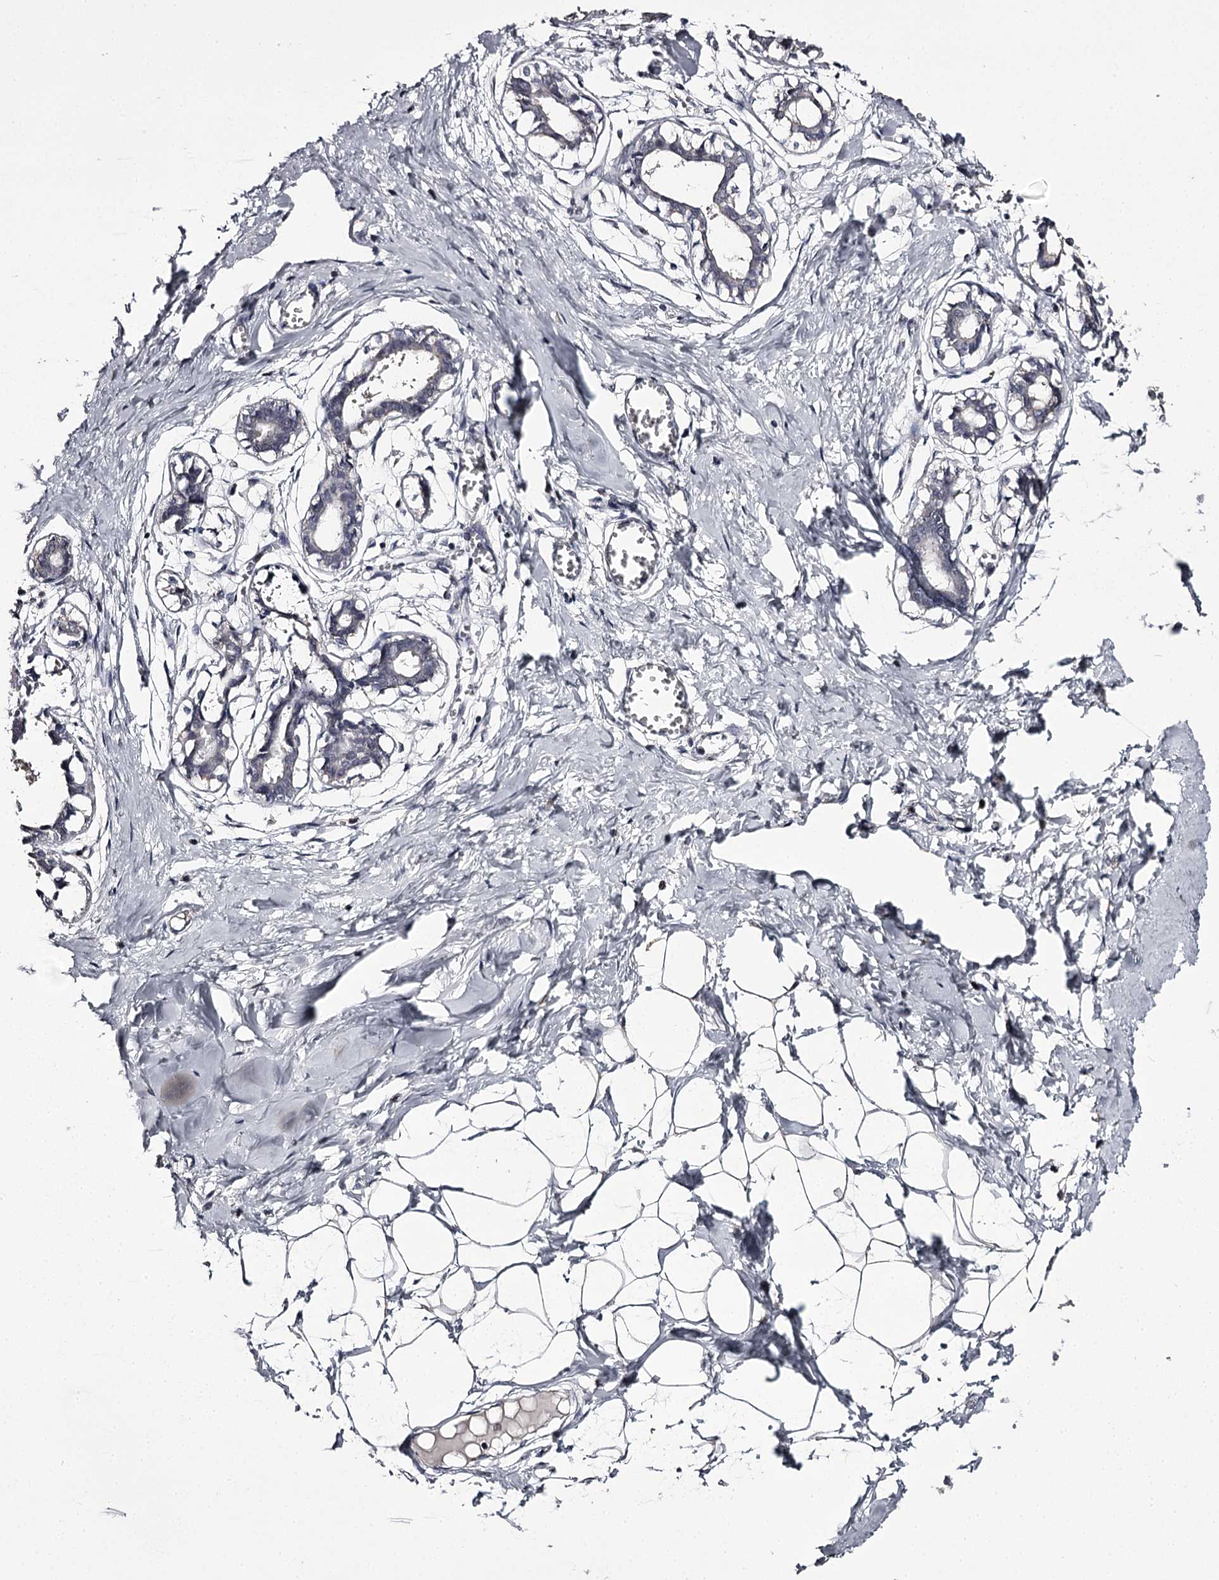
{"staining": {"intensity": "negative", "quantity": "none", "location": "none"}, "tissue": "breast", "cell_type": "Adipocytes", "image_type": "normal", "snomed": [{"axis": "morphology", "description": "Normal tissue, NOS"}, {"axis": "topography", "description": "Breast"}], "caption": "The micrograph reveals no significant expression in adipocytes of breast.", "gene": "SLC32A1", "patient": {"sex": "female", "age": 27}}